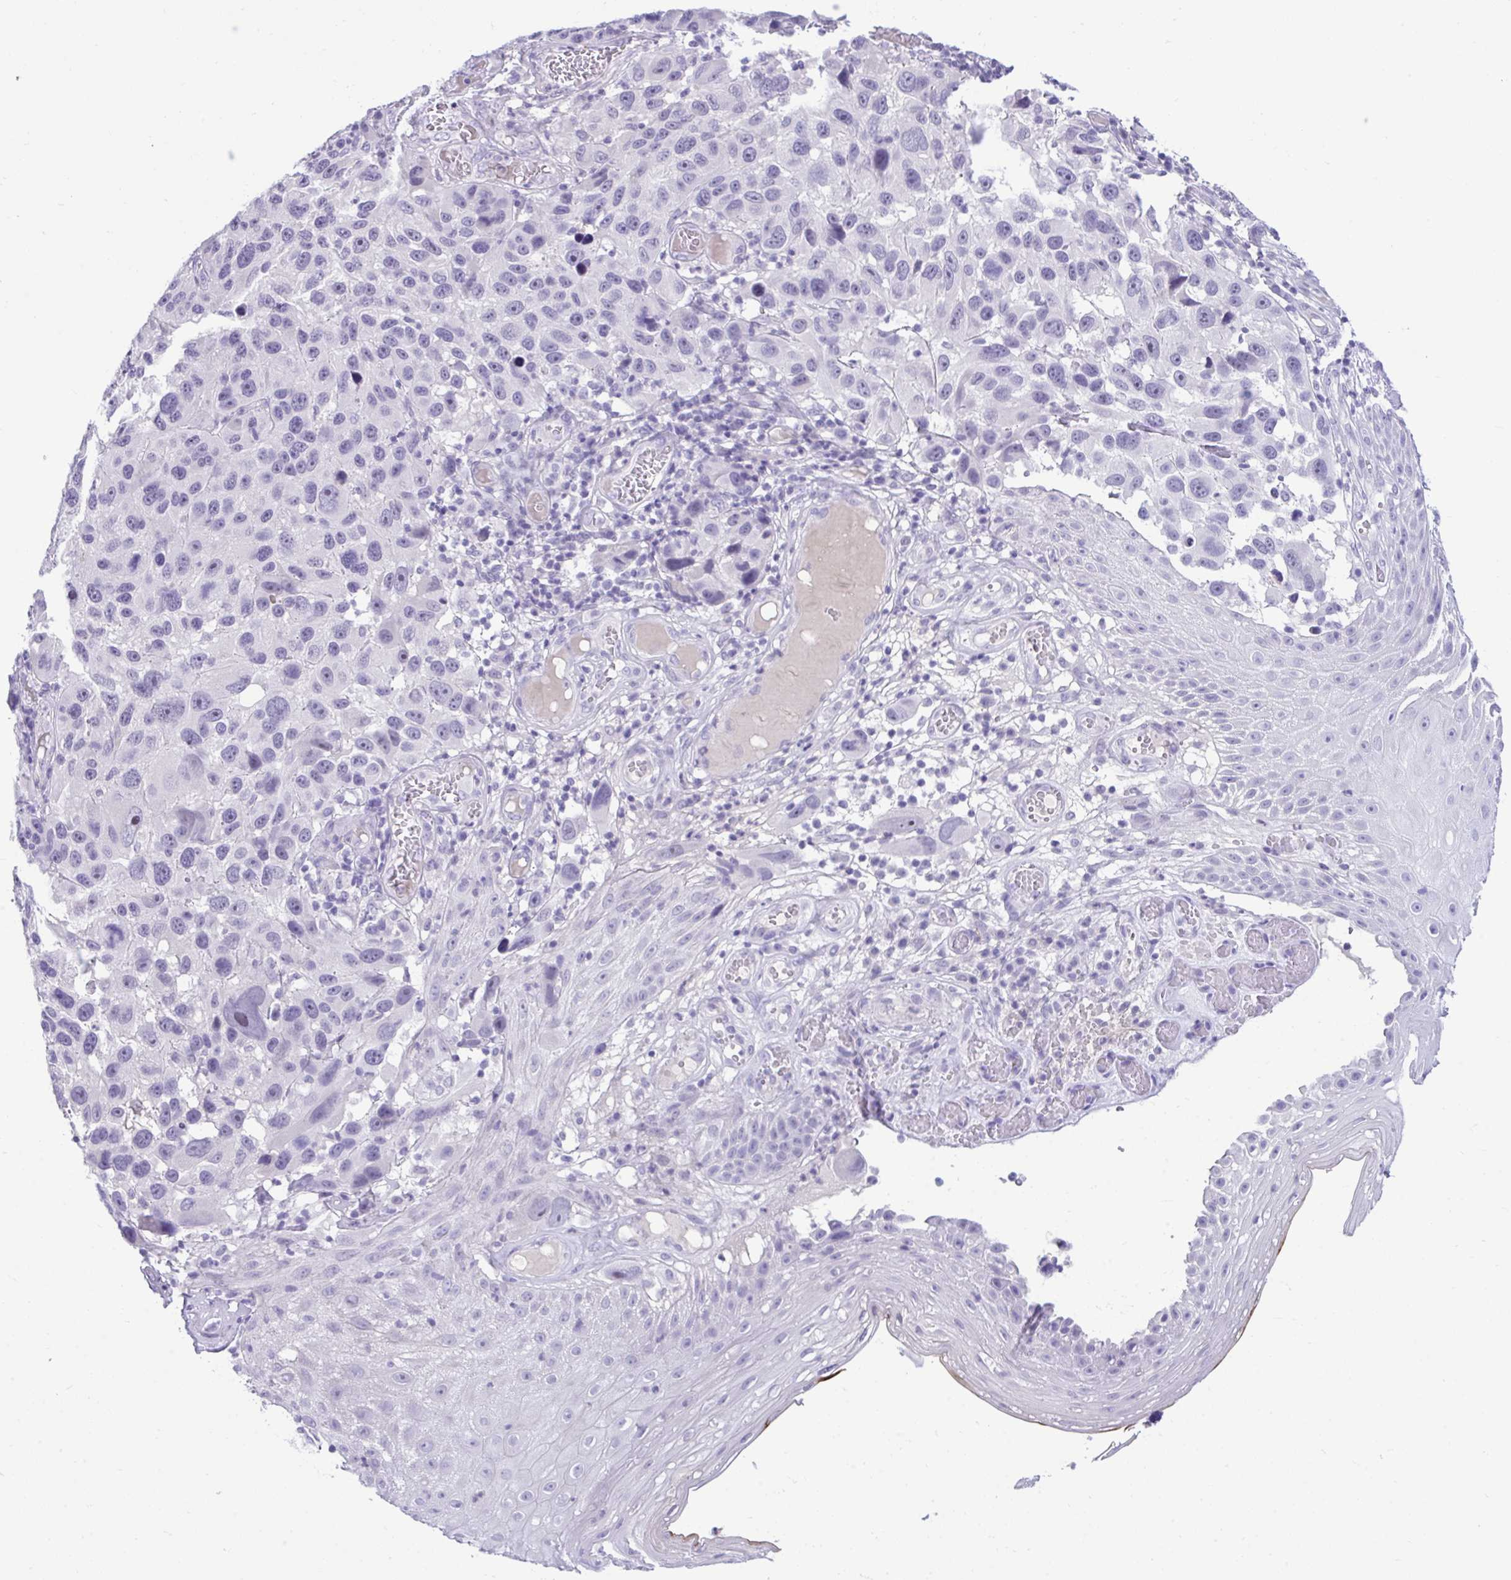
{"staining": {"intensity": "negative", "quantity": "none", "location": "none"}, "tissue": "melanoma", "cell_type": "Tumor cells", "image_type": "cancer", "snomed": [{"axis": "morphology", "description": "Malignant melanoma, NOS"}, {"axis": "topography", "description": "Skin"}], "caption": "This is a micrograph of IHC staining of malignant melanoma, which shows no staining in tumor cells.", "gene": "PIGZ", "patient": {"sex": "male", "age": 53}}